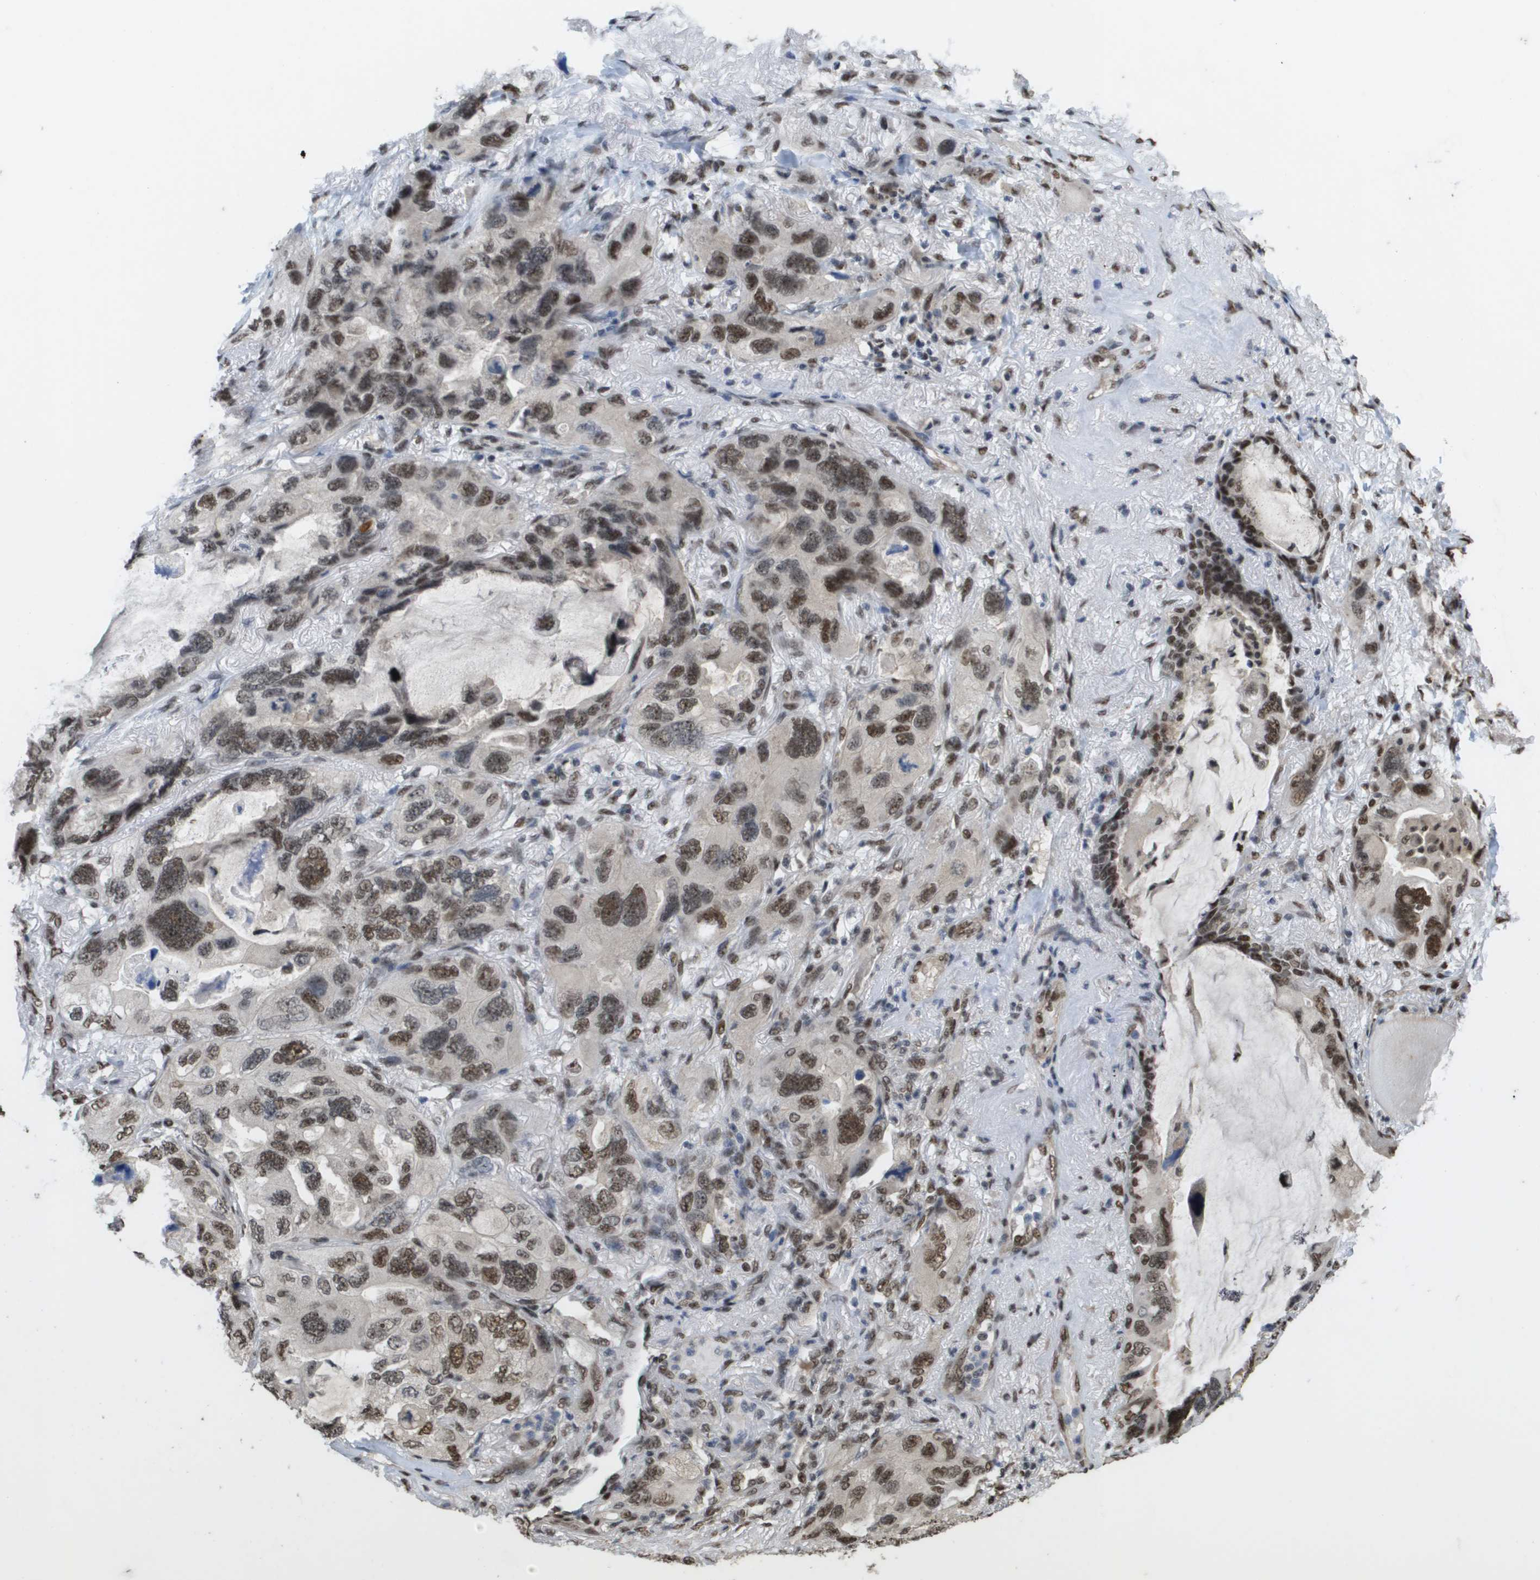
{"staining": {"intensity": "strong", "quantity": ">75%", "location": "nuclear"}, "tissue": "lung cancer", "cell_type": "Tumor cells", "image_type": "cancer", "snomed": [{"axis": "morphology", "description": "Squamous cell carcinoma, NOS"}, {"axis": "topography", "description": "Lung"}], "caption": "The image exhibits a brown stain indicating the presence of a protein in the nuclear of tumor cells in lung cancer (squamous cell carcinoma).", "gene": "CDT1", "patient": {"sex": "female", "age": 73}}